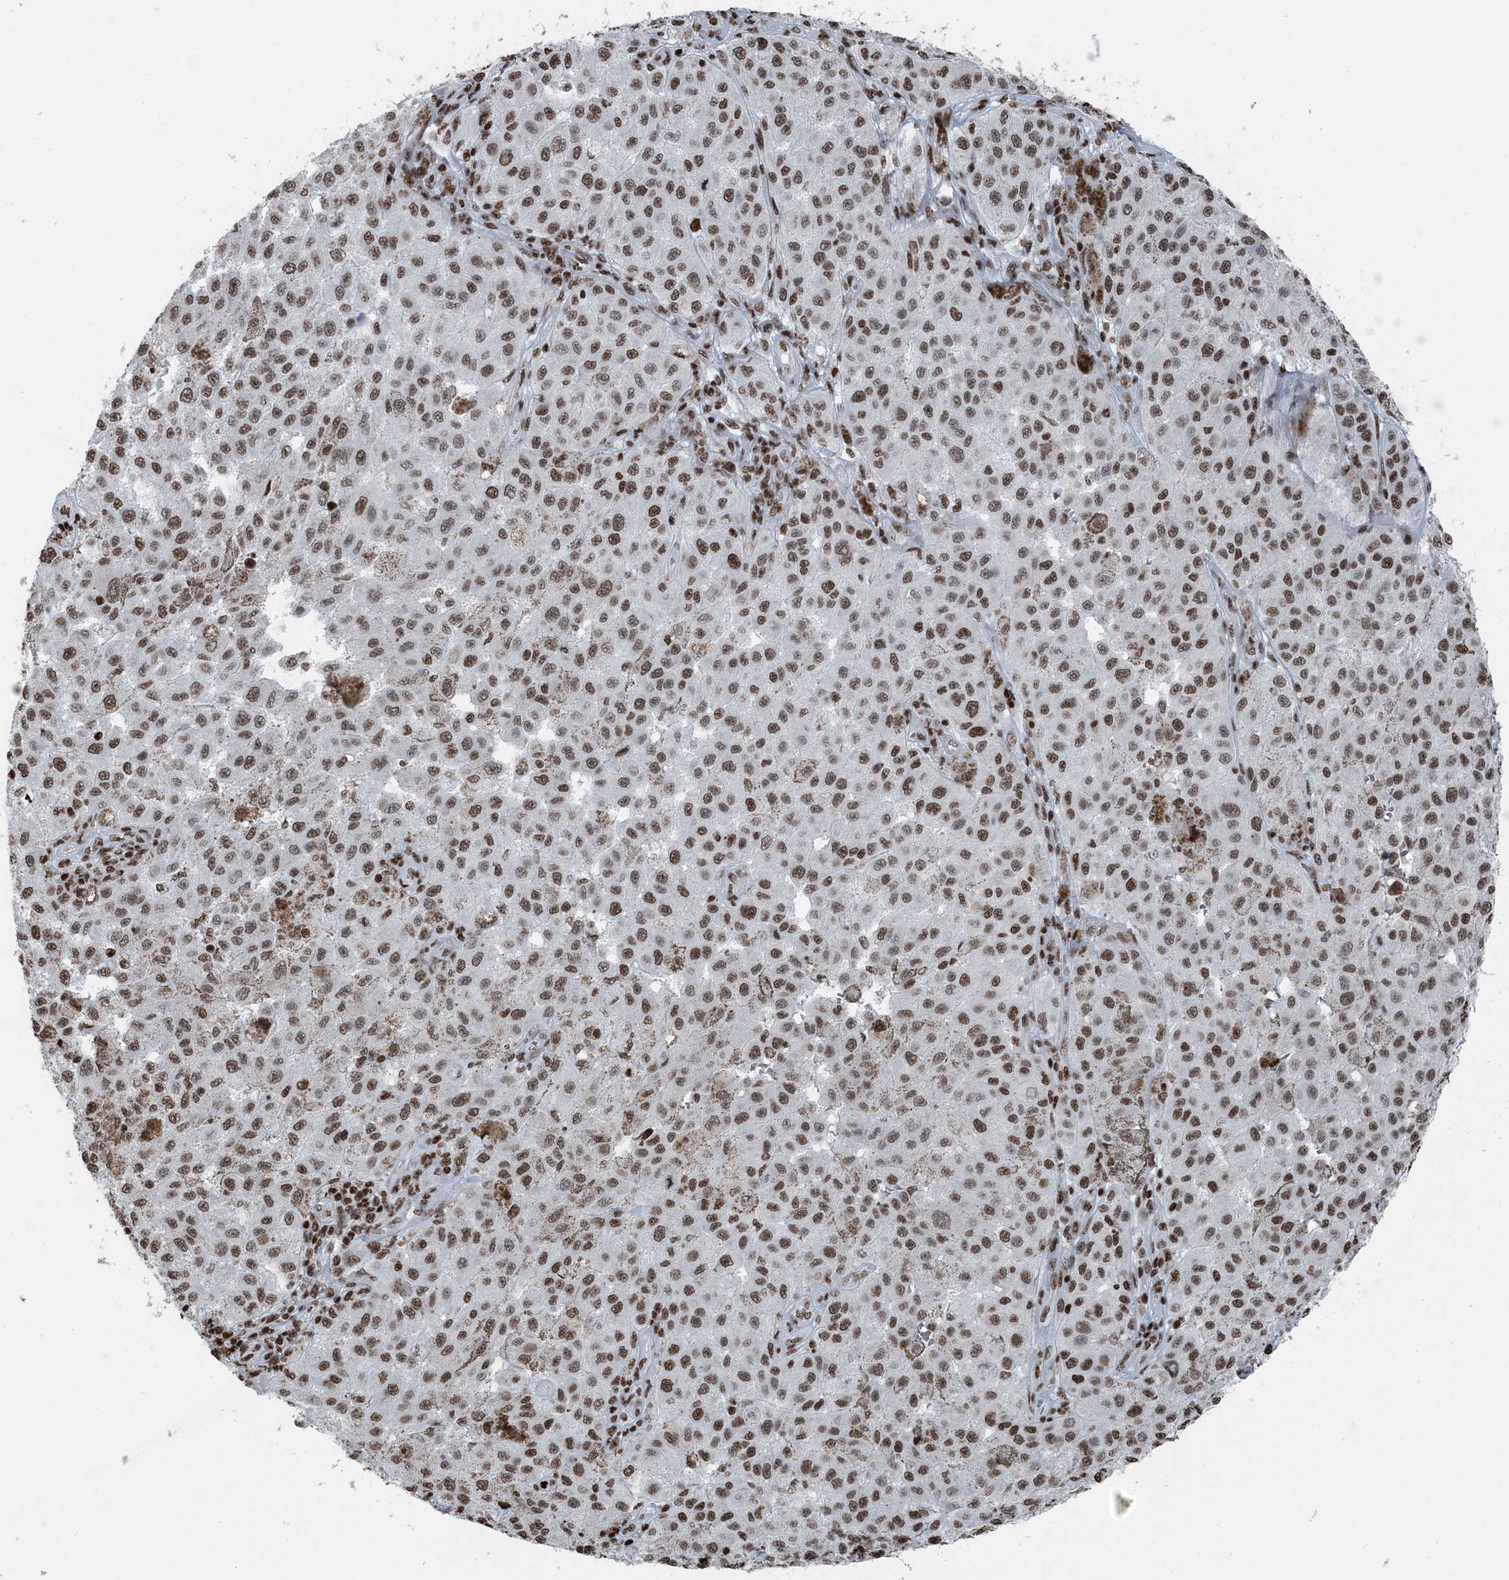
{"staining": {"intensity": "moderate", "quantity": ">75%", "location": "nuclear"}, "tissue": "melanoma", "cell_type": "Tumor cells", "image_type": "cancer", "snomed": [{"axis": "morphology", "description": "Malignant melanoma, NOS"}, {"axis": "topography", "description": "Skin"}], "caption": "Brown immunohistochemical staining in human malignant melanoma demonstrates moderate nuclear staining in about >75% of tumor cells.", "gene": "H3-3B", "patient": {"sex": "female", "age": 64}}